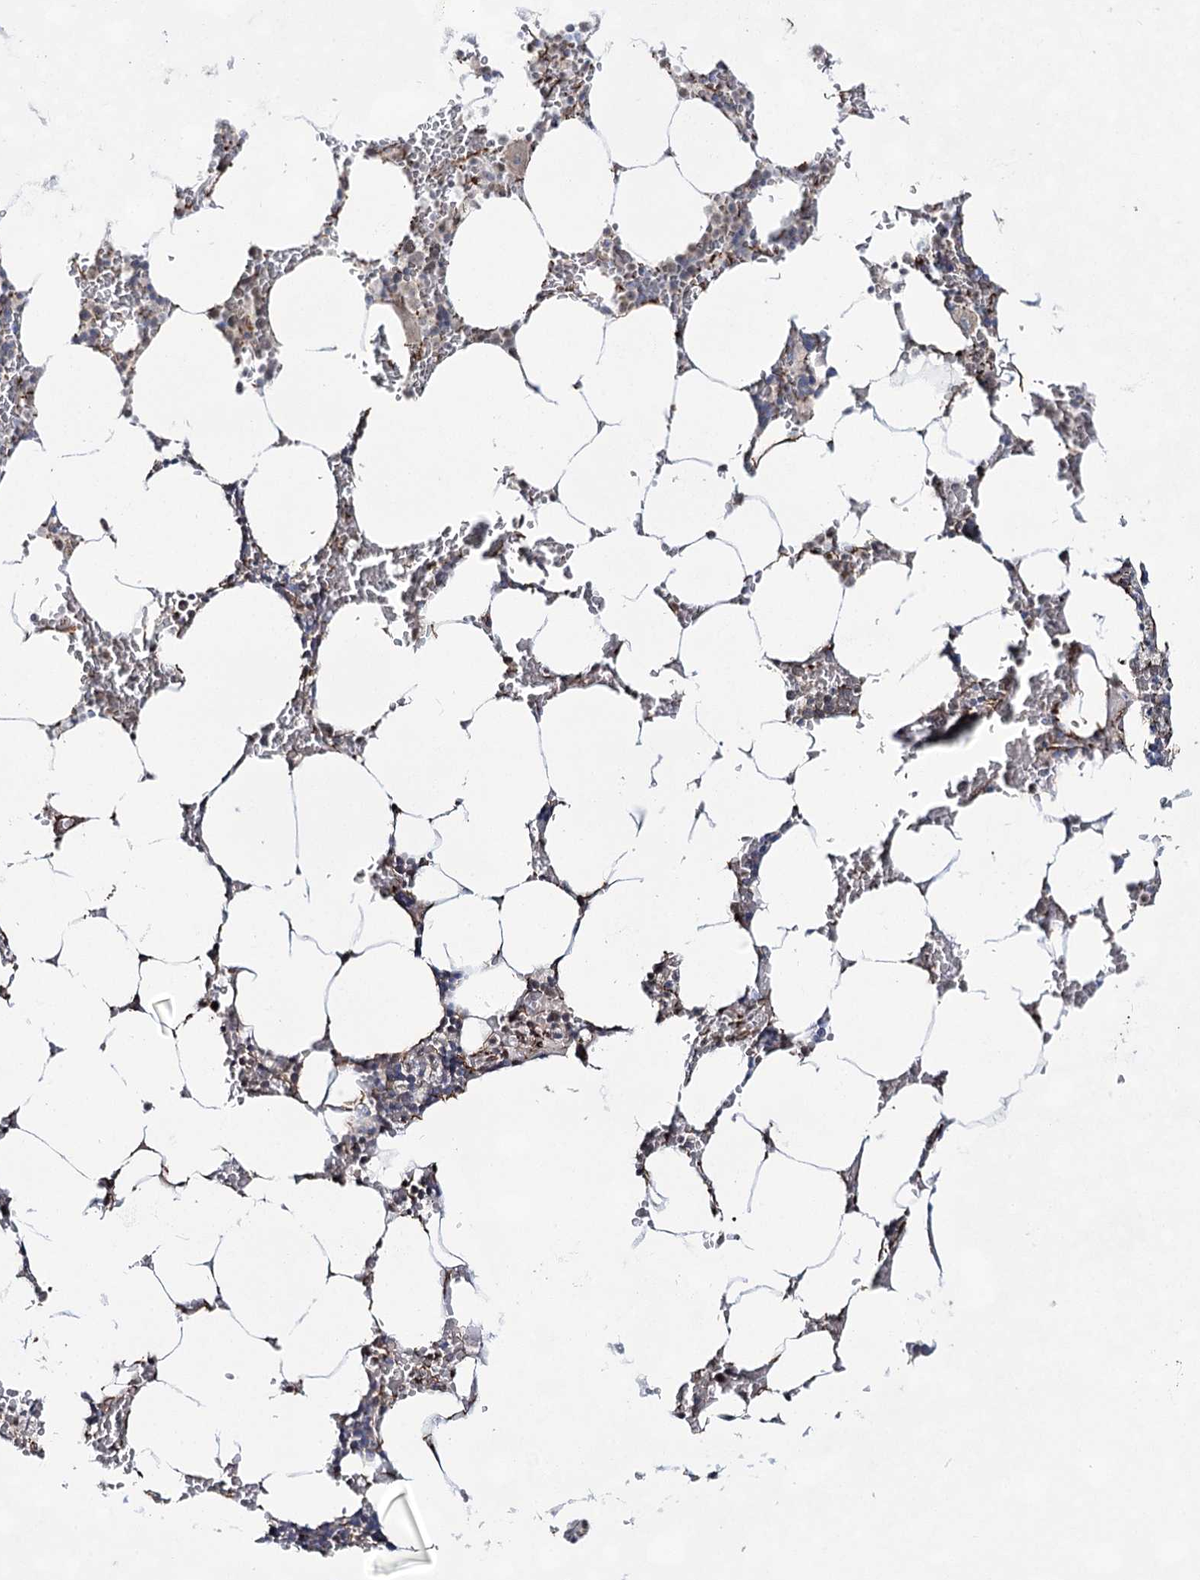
{"staining": {"intensity": "negative", "quantity": "none", "location": "none"}, "tissue": "bone marrow", "cell_type": "Hematopoietic cells", "image_type": "normal", "snomed": [{"axis": "morphology", "description": "Normal tissue, NOS"}, {"axis": "topography", "description": "Bone marrow"}], "caption": "The immunohistochemistry (IHC) histopathology image has no significant expression in hematopoietic cells of bone marrow. (Immunohistochemistry, brightfield microscopy, high magnification).", "gene": "CWF19L1", "patient": {"sex": "male", "age": 70}}